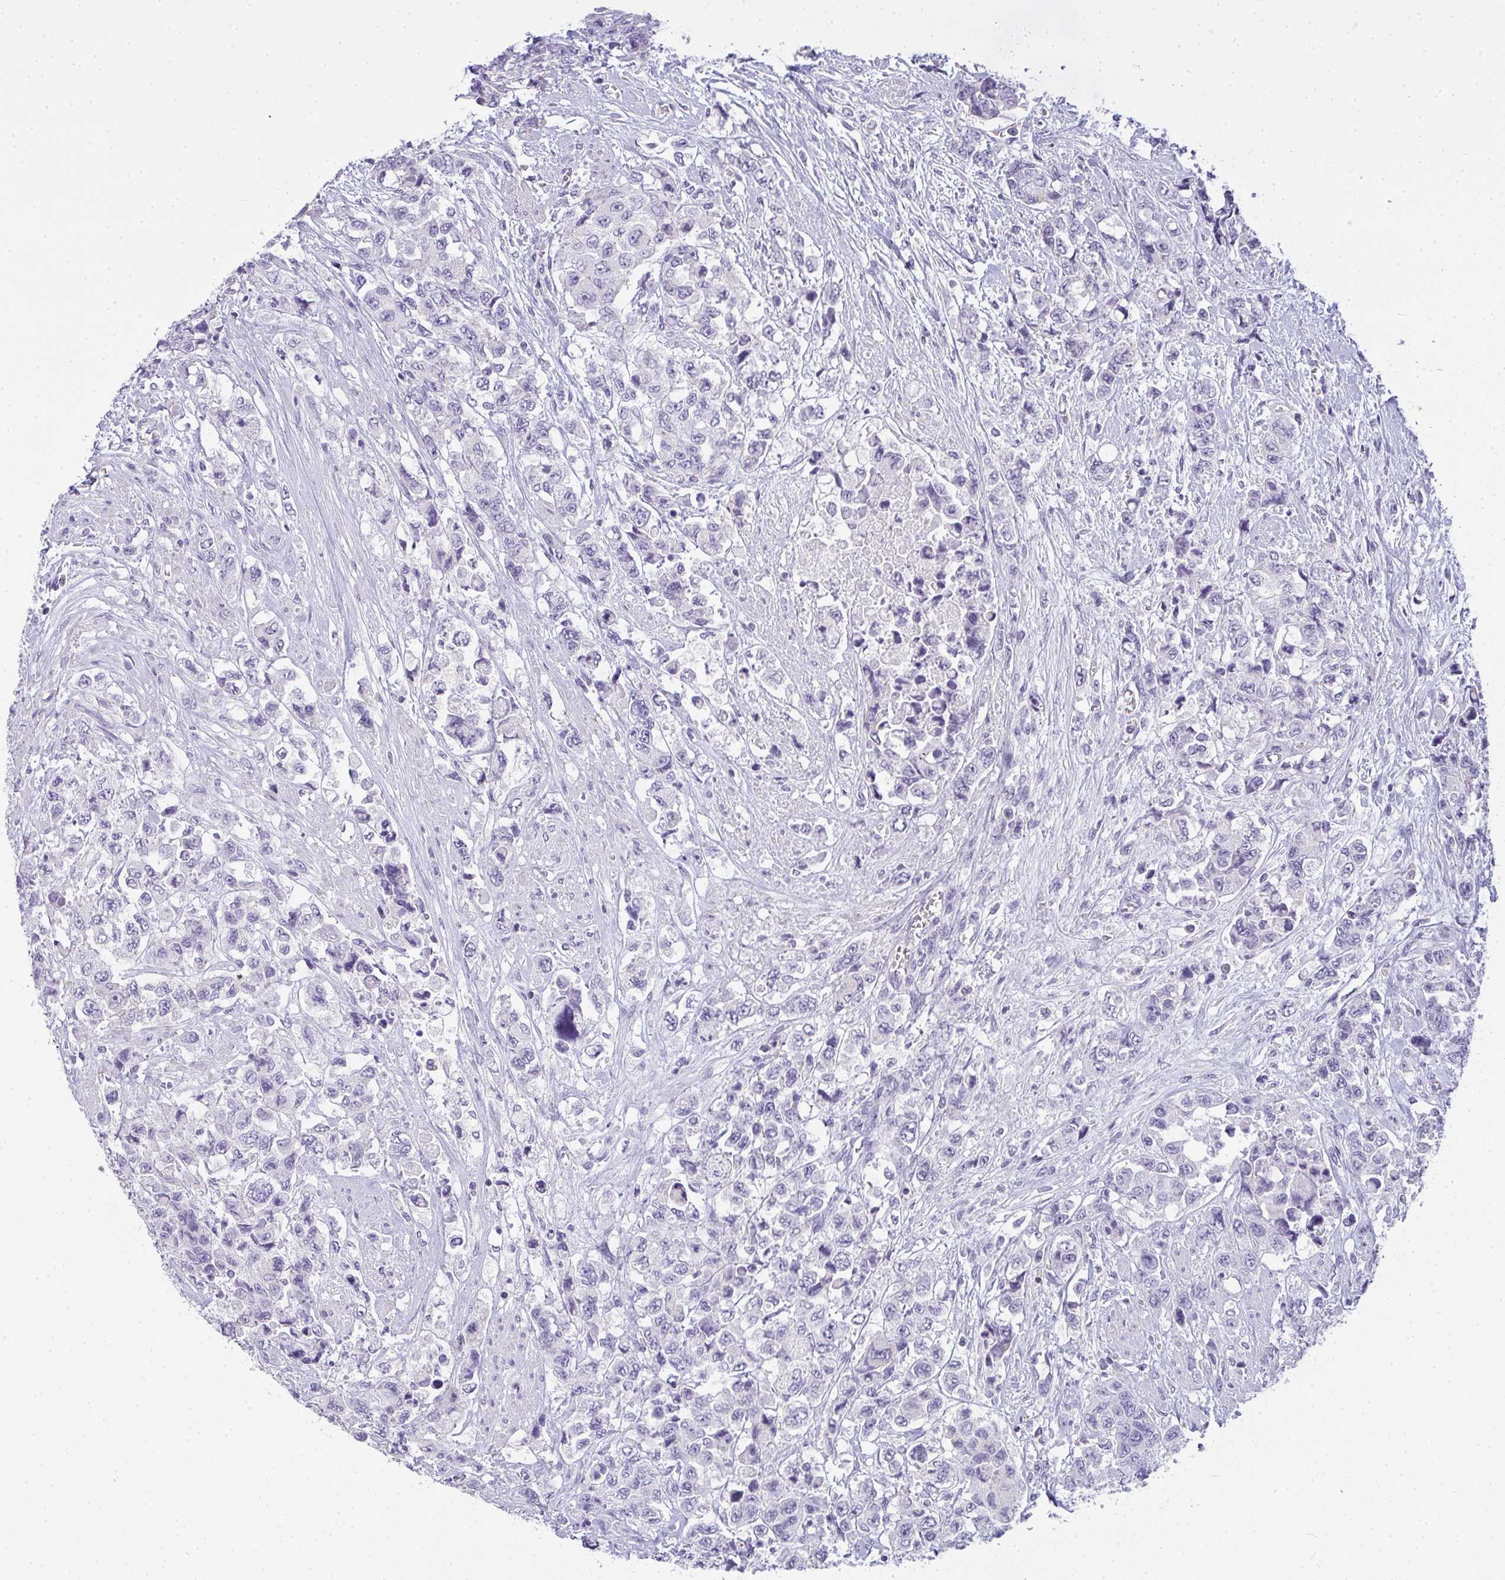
{"staining": {"intensity": "negative", "quantity": "none", "location": "none"}, "tissue": "urothelial cancer", "cell_type": "Tumor cells", "image_type": "cancer", "snomed": [{"axis": "morphology", "description": "Urothelial carcinoma, High grade"}, {"axis": "topography", "description": "Urinary bladder"}], "caption": "Human urothelial carcinoma (high-grade) stained for a protein using IHC demonstrates no staining in tumor cells.", "gene": "GSDMB", "patient": {"sex": "female", "age": 78}}